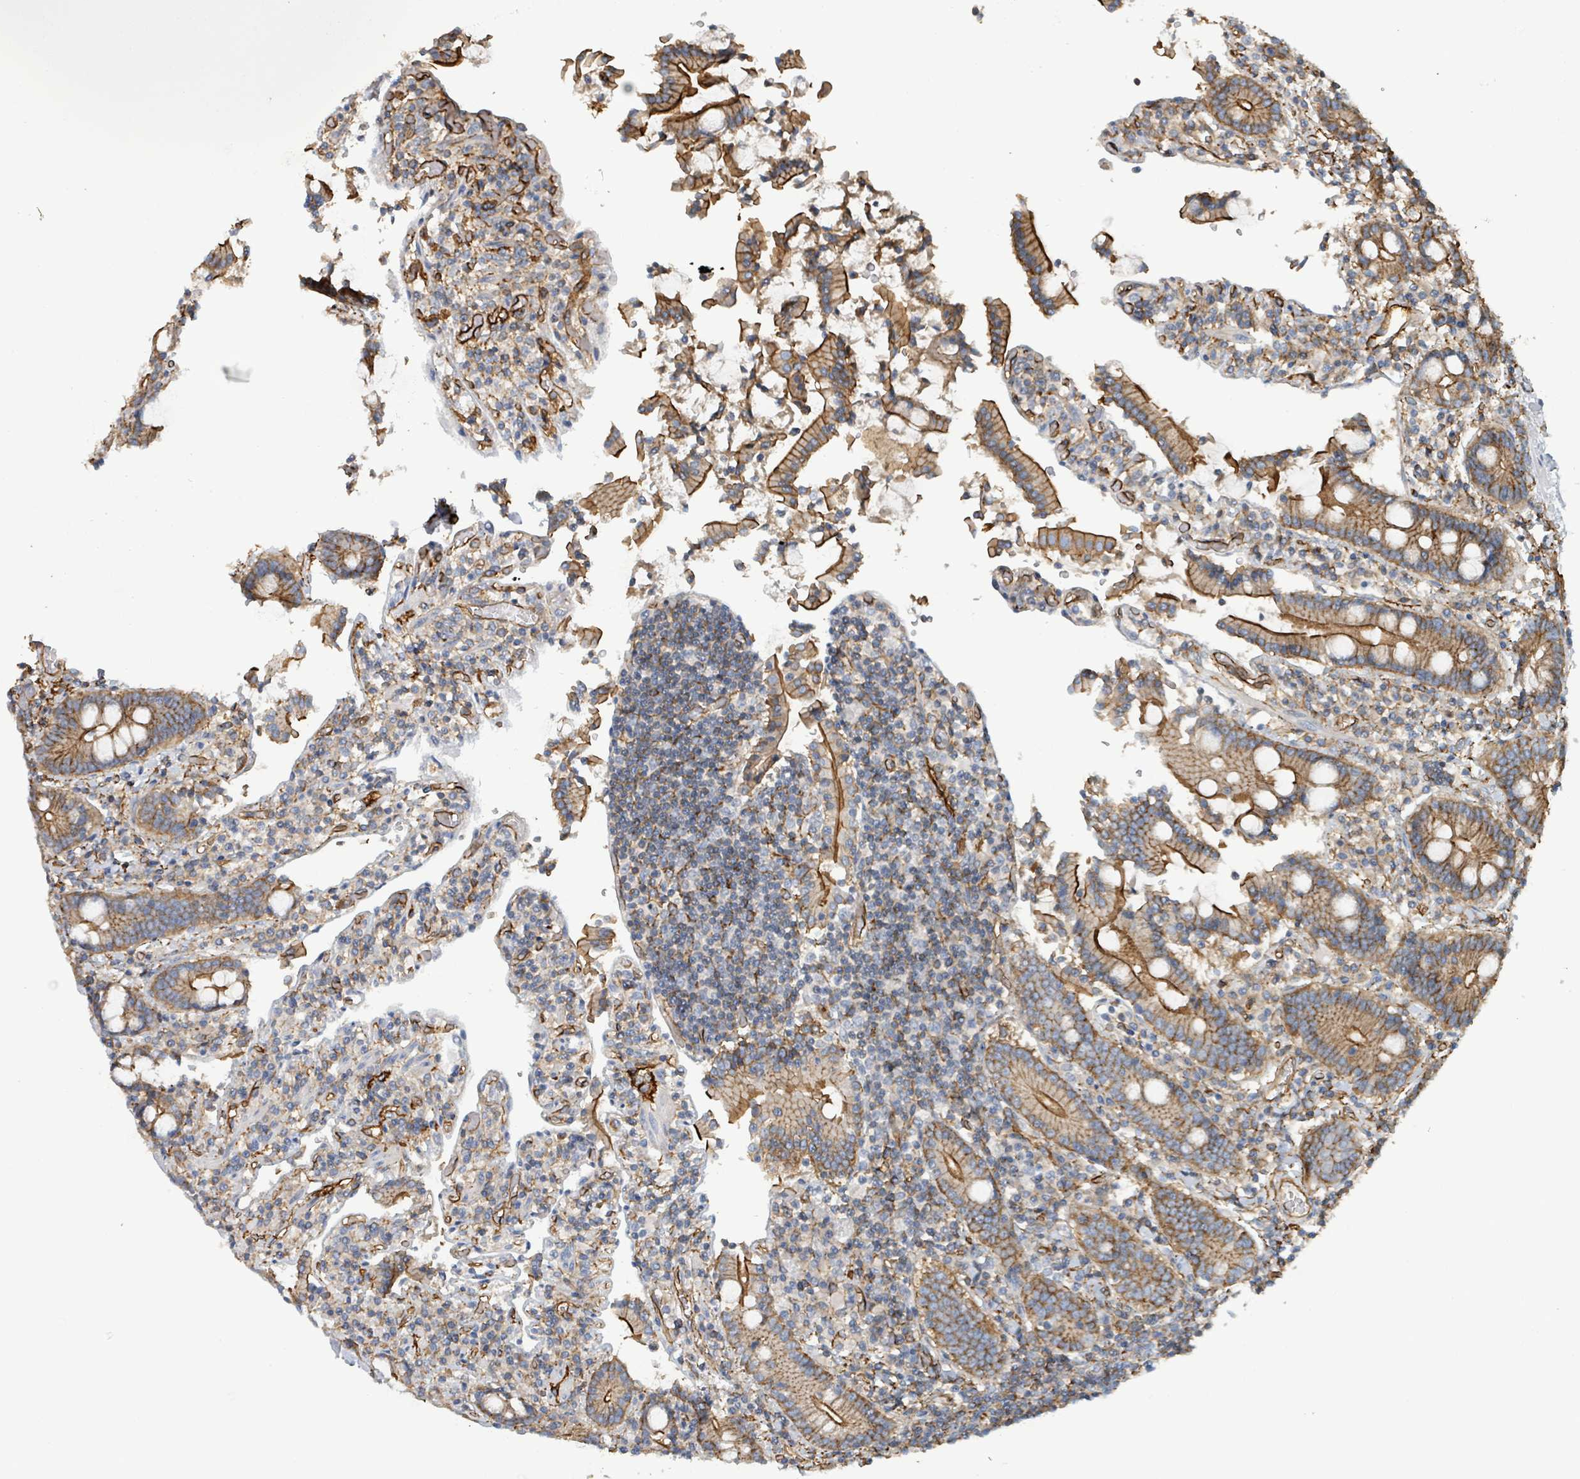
{"staining": {"intensity": "strong", "quantity": ">75%", "location": "cytoplasmic/membranous"}, "tissue": "duodenum", "cell_type": "Glandular cells", "image_type": "normal", "snomed": [{"axis": "morphology", "description": "Normal tissue, NOS"}, {"axis": "topography", "description": "Duodenum"}], "caption": "DAB (3,3'-diaminobenzidine) immunohistochemical staining of benign duodenum exhibits strong cytoplasmic/membranous protein positivity in approximately >75% of glandular cells. Immunohistochemistry (ihc) stains the protein in brown and the nuclei are stained blue.", "gene": "LDOC1", "patient": {"sex": "male", "age": 55}}